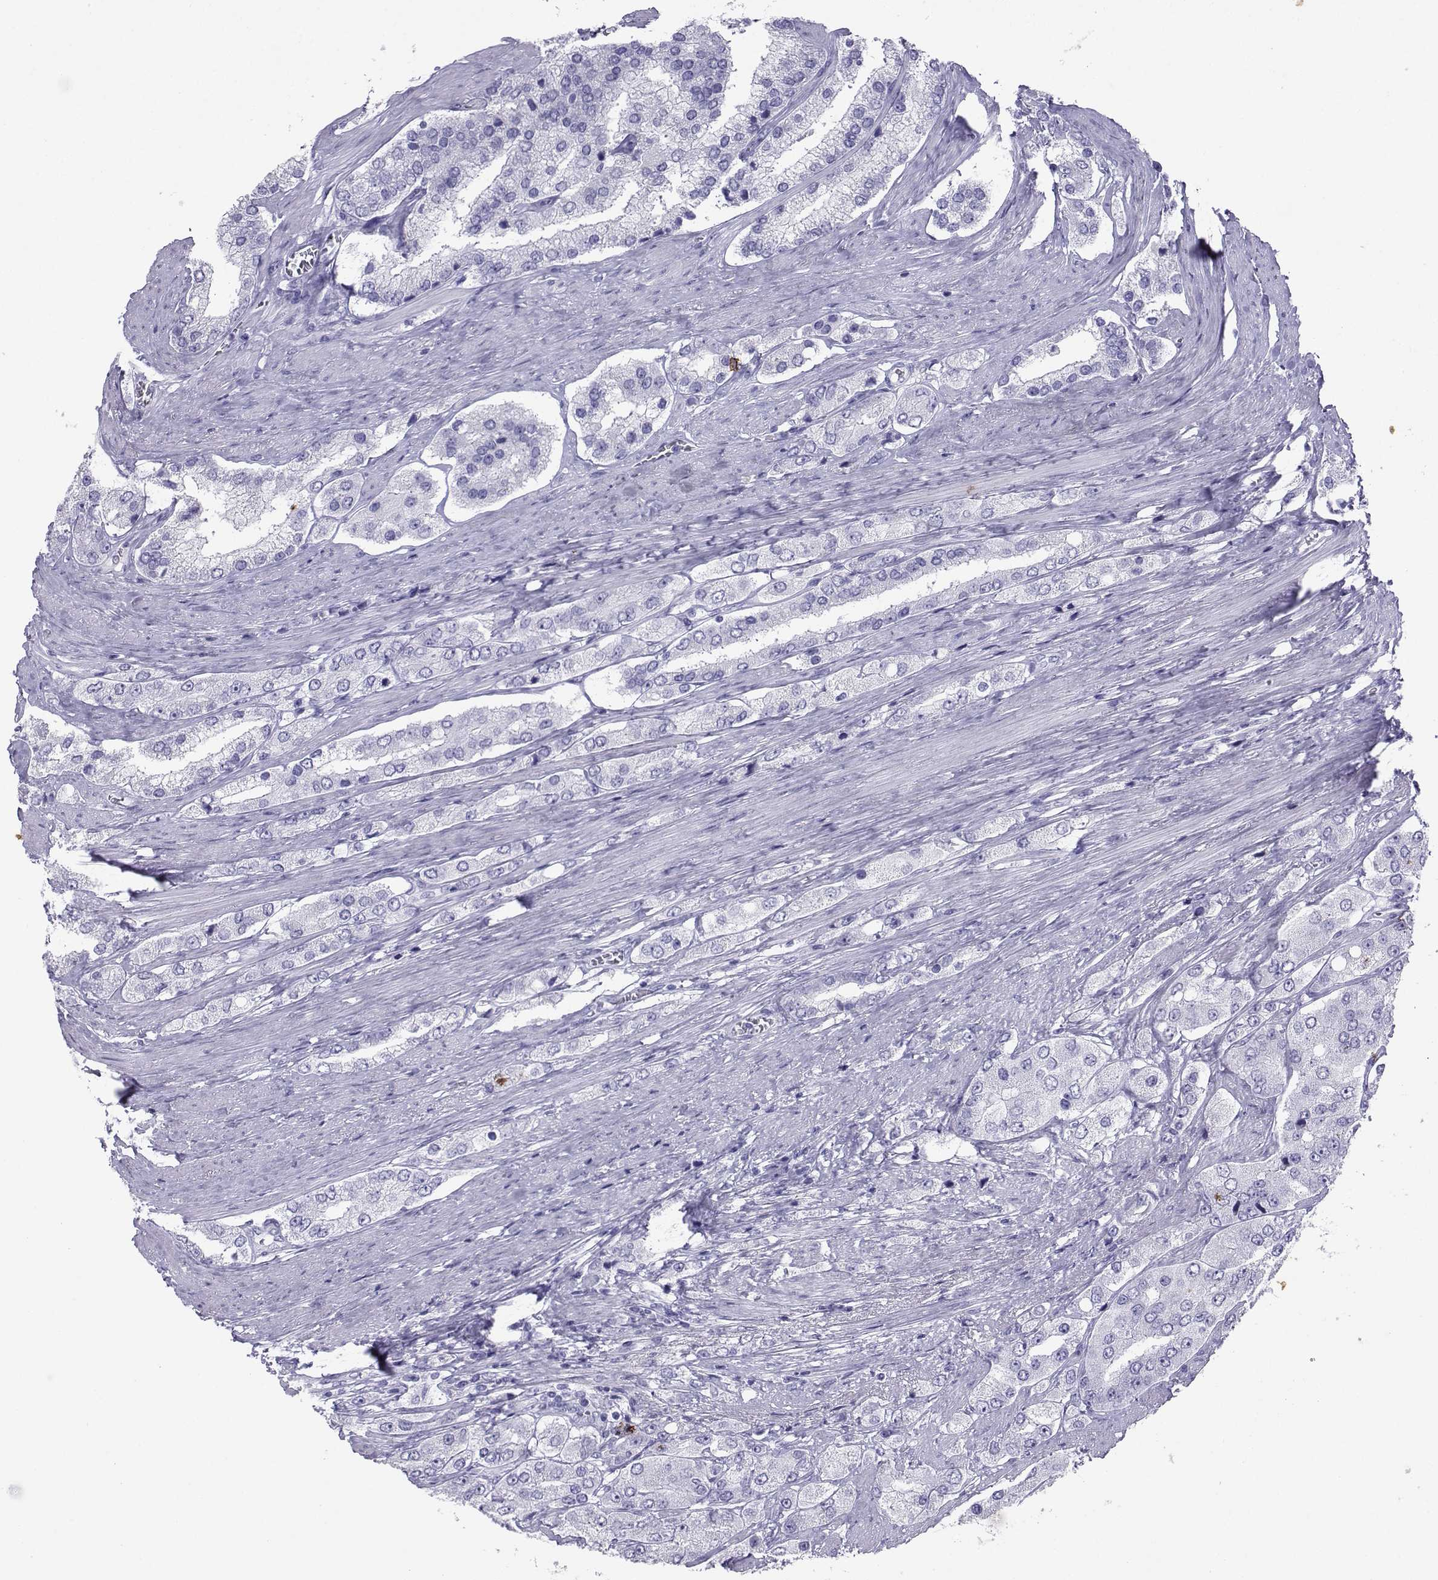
{"staining": {"intensity": "negative", "quantity": "none", "location": "none"}, "tissue": "prostate cancer", "cell_type": "Tumor cells", "image_type": "cancer", "snomed": [{"axis": "morphology", "description": "Adenocarcinoma, Low grade"}, {"axis": "topography", "description": "Prostate"}], "caption": "High magnification brightfield microscopy of adenocarcinoma (low-grade) (prostate) stained with DAB (3,3'-diaminobenzidine) (brown) and counterstained with hematoxylin (blue): tumor cells show no significant positivity.", "gene": "LORICRIN", "patient": {"sex": "male", "age": 69}}